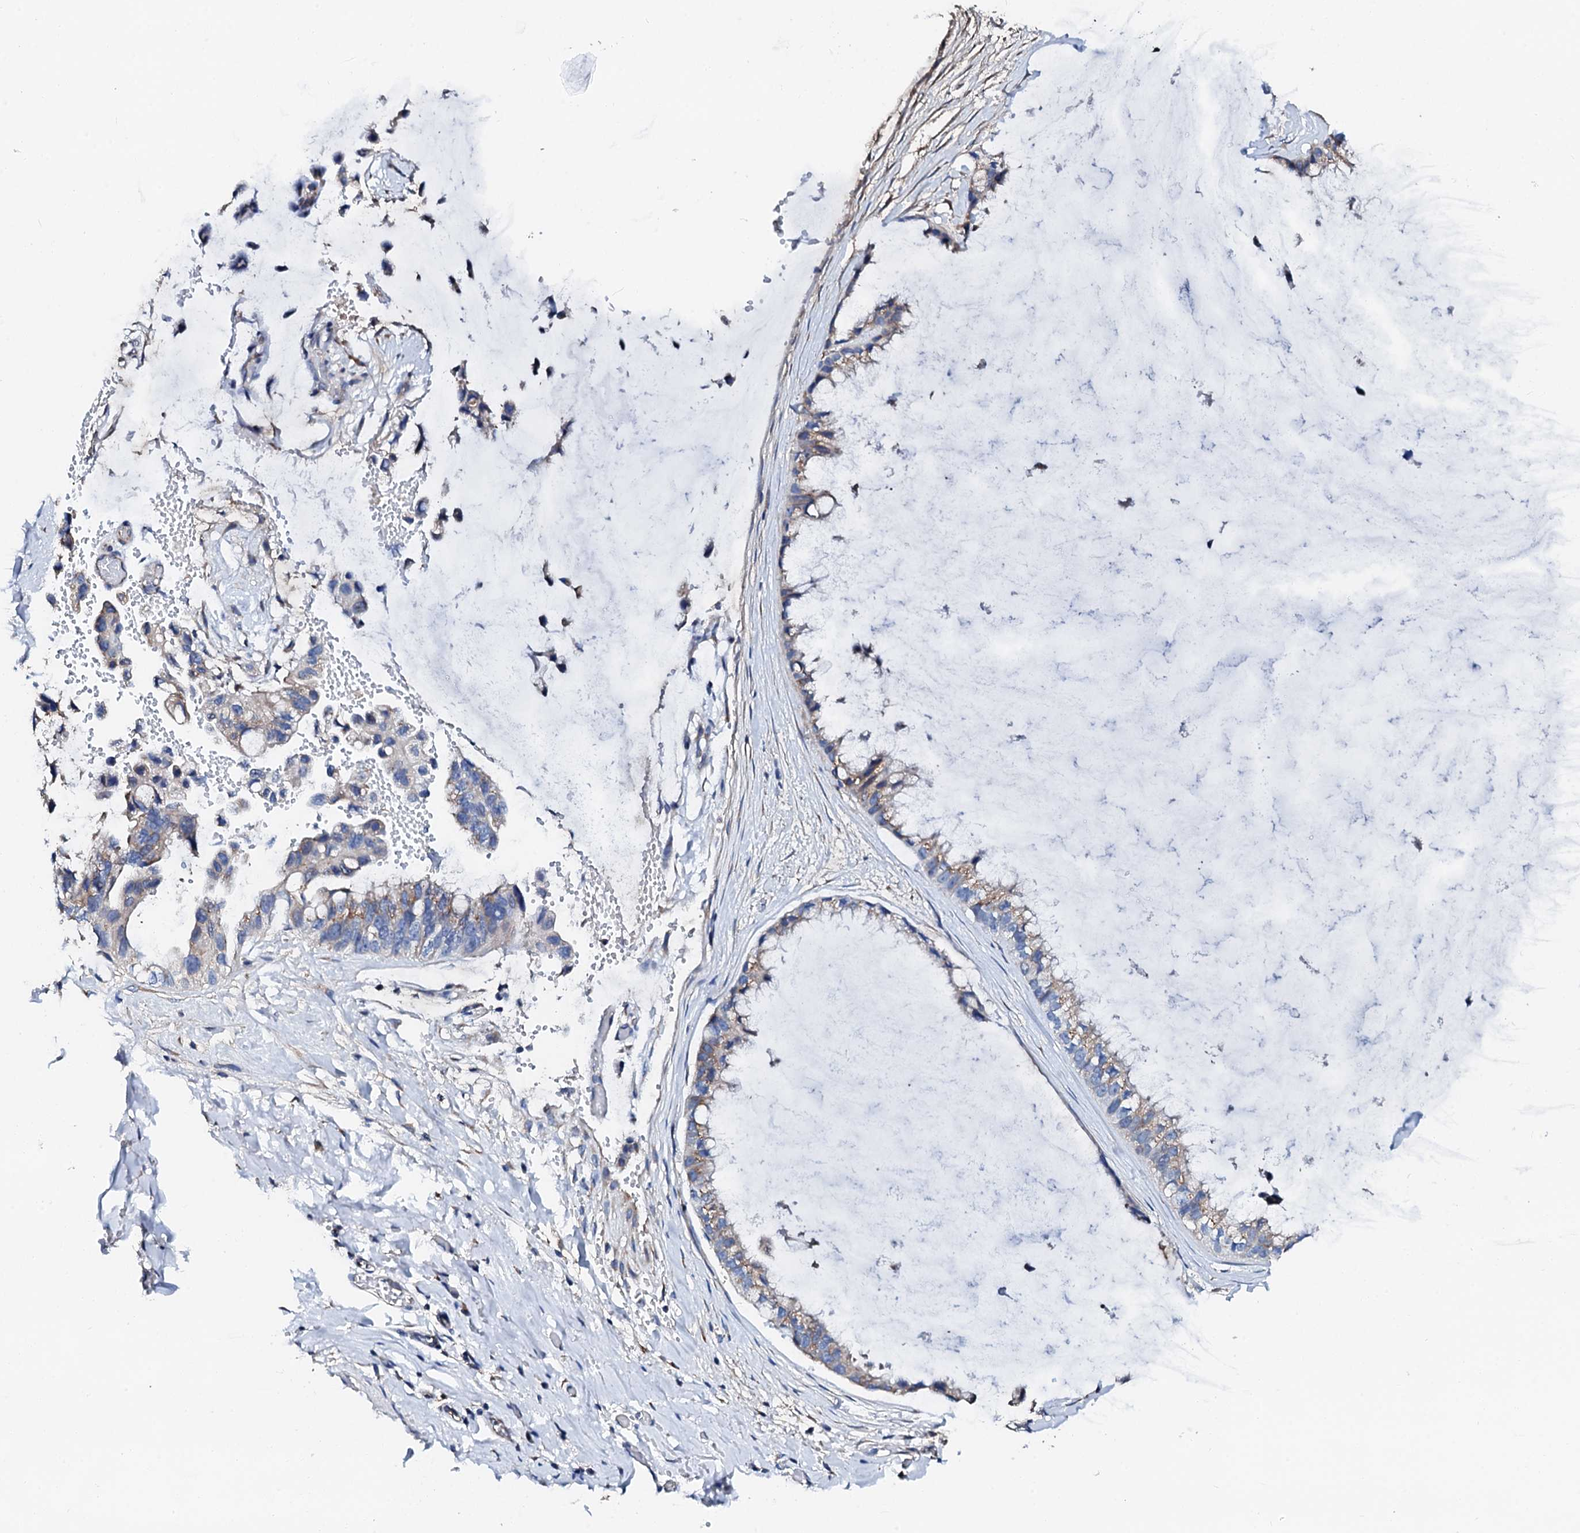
{"staining": {"intensity": "weak", "quantity": "25%-75%", "location": "cytoplasmic/membranous"}, "tissue": "ovarian cancer", "cell_type": "Tumor cells", "image_type": "cancer", "snomed": [{"axis": "morphology", "description": "Cystadenocarcinoma, mucinous, NOS"}, {"axis": "topography", "description": "Ovary"}], "caption": "Brown immunohistochemical staining in ovarian mucinous cystadenocarcinoma shows weak cytoplasmic/membranous staining in approximately 25%-75% of tumor cells.", "gene": "AKAP3", "patient": {"sex": "female", "age": 39}}